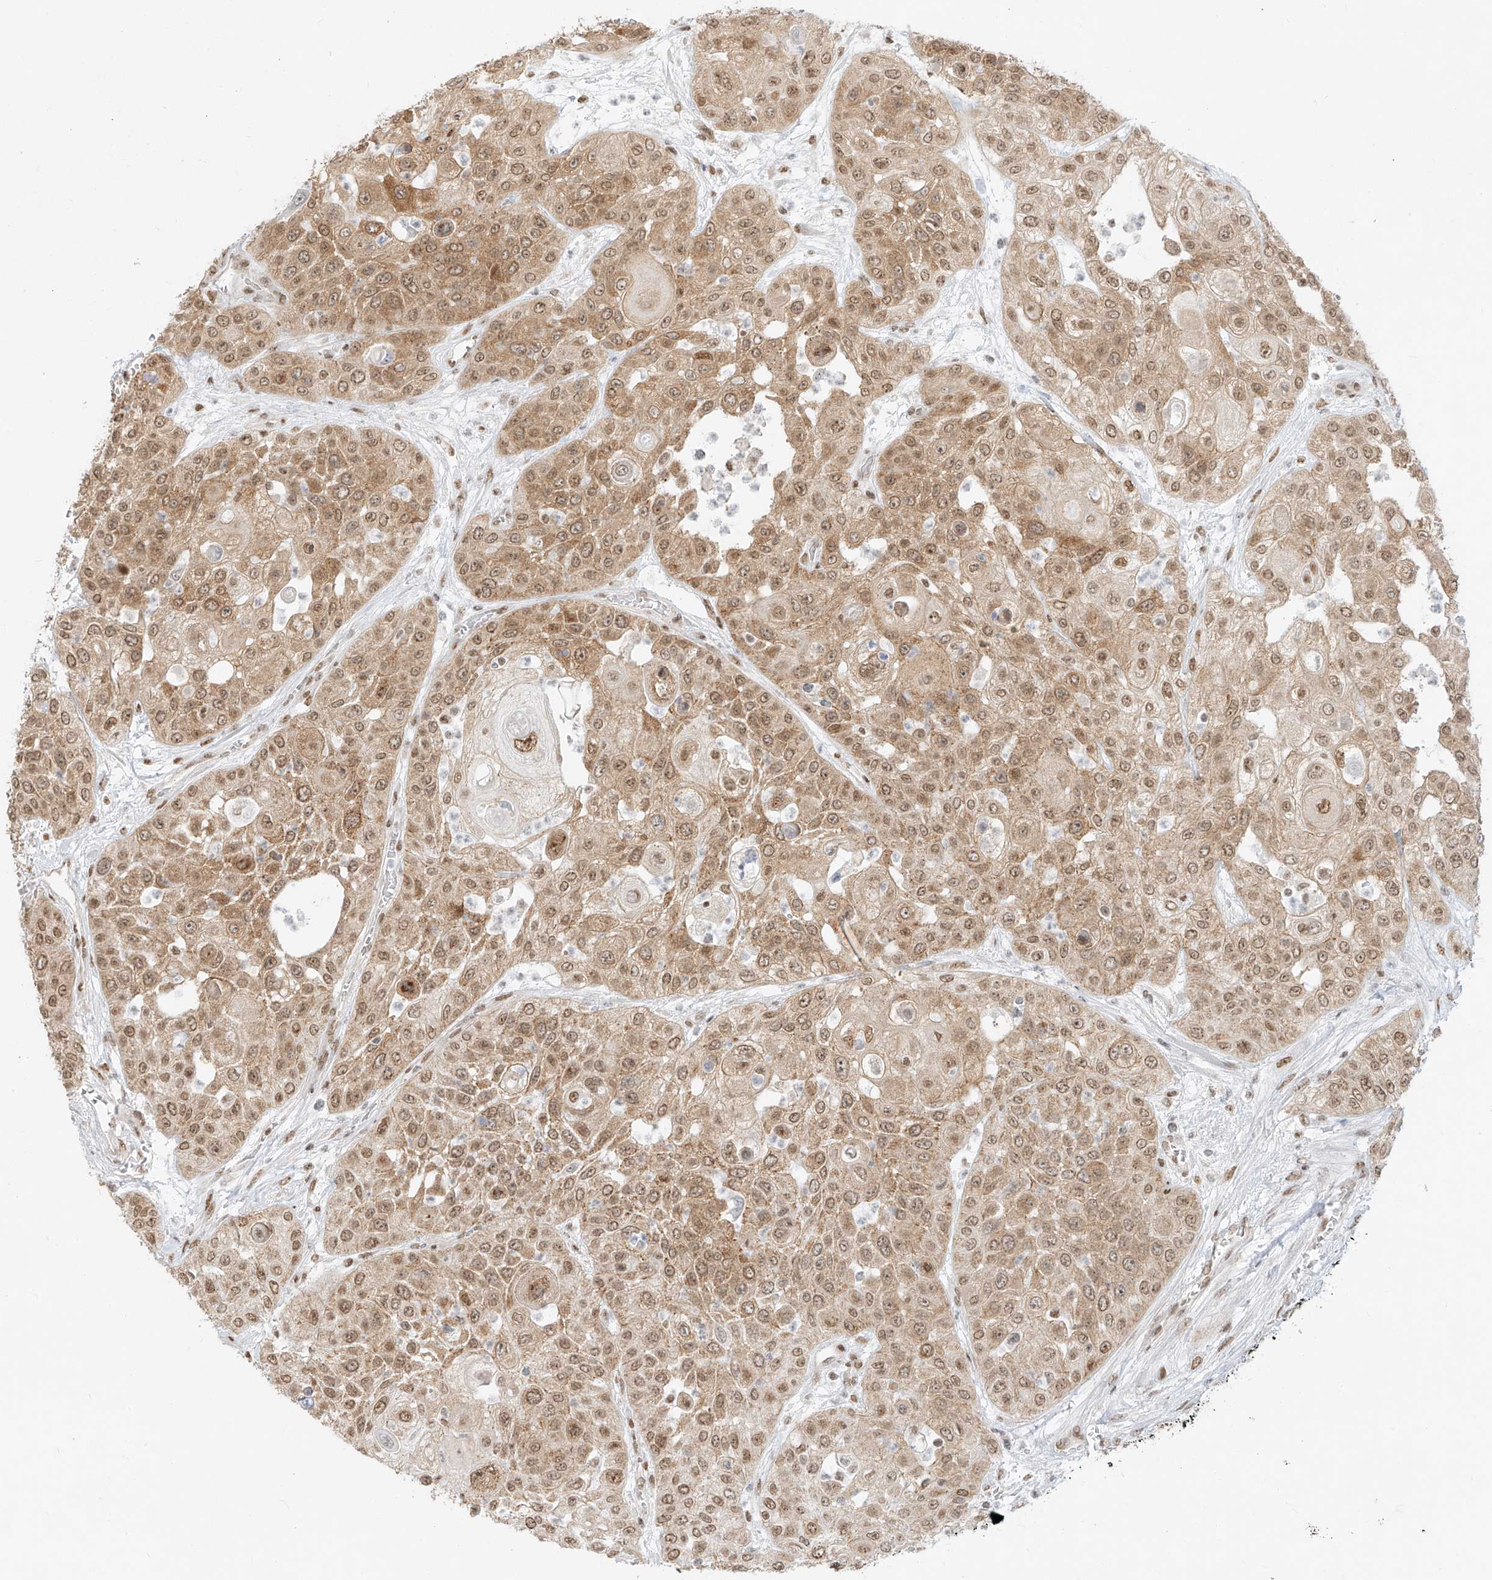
{"staining": {"intensity": "moderate", "quantity": ">75%", "location": "cytoplasmic/membranous,nuclear"}, "tissue": "urothelial cancer", "cell_type": "Tumor cells", "image_type": "cancer", "snomed": [{"axis": "morphology", "description": "Urothelial carcinoma, High grade"}, {"axis": "topography", "description": "Urinary bladder"}], "caption": "Immunohistochemistry (IHC) photomicrograph of neoplastic tissue: human urothelial cancer stained using immunohistochemistry (IHC) shows medium levels of moderate protein expression localized specifically in the cytoplasmic/membranous and nuclear of tumor cells, appearing as a cytoplasmic/membranous and nuclear brown color.", "gene": "NHSL1", "patient": {"sex": "female", "age": 79}}